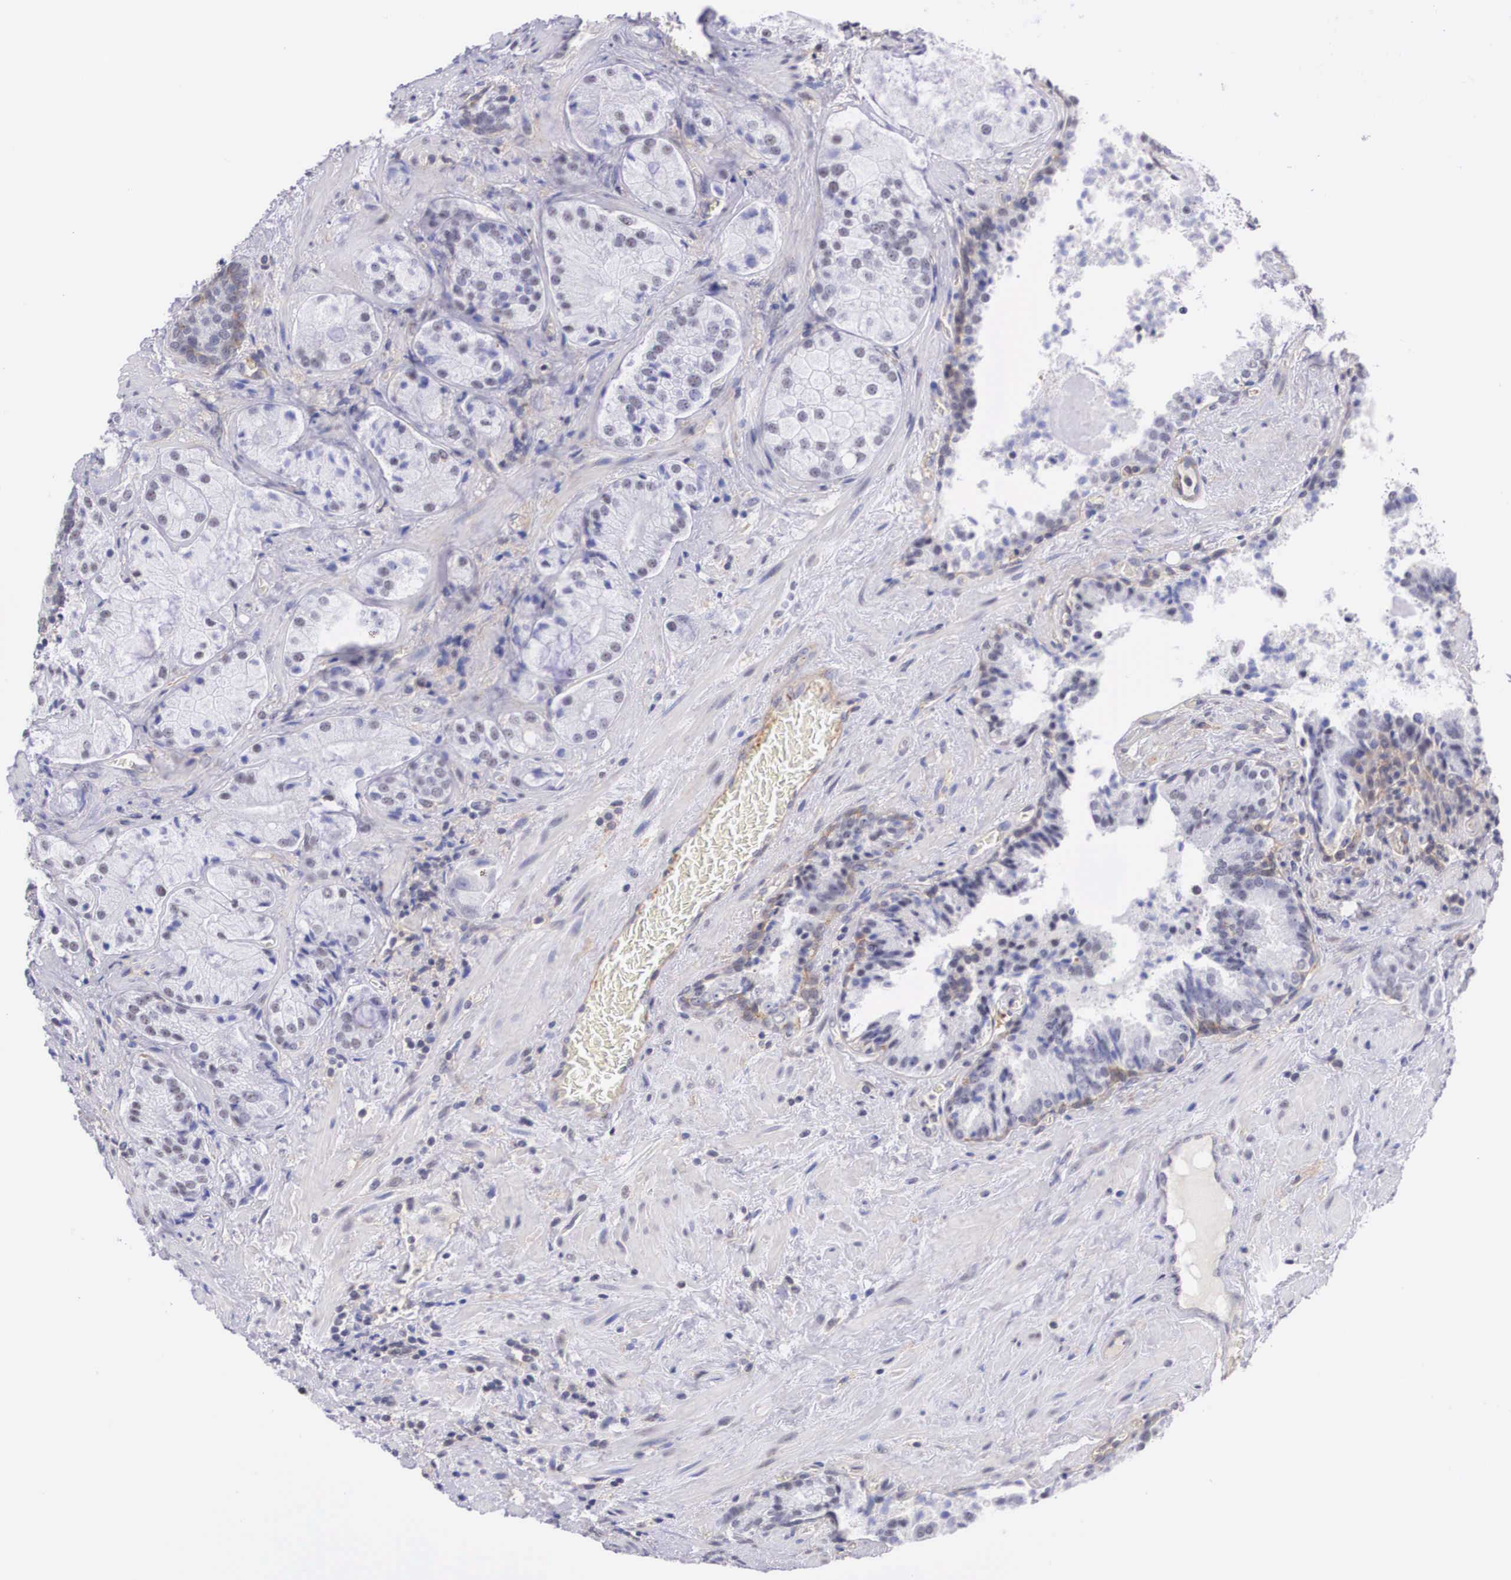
{"staining": {"intensity": "negative", "quantity": "none", "location": "none"}, "tissue": "prostate cancer", "cell_type": "Tumor cells", "image_type": "cancer", "snomed": [{"axis": "morphology", "description": "Adenocarcinoma, Medium grade"}, {"axis": "topography", "description": "Prostate"}], "caption": "Prostate adenocarcinoma (medium-grade) was stained to show a protein in brown. There is no significant staining in tumor cells. The staining was performed using DAB (3,3'-diaminobenzidine) to visualize the protein expression in brown, while the nuclei were stained in blue with hematoxylin (Magnification: 20x).", "gene": "NR4A2", "patient": {"sex": "male", "age": 70}}